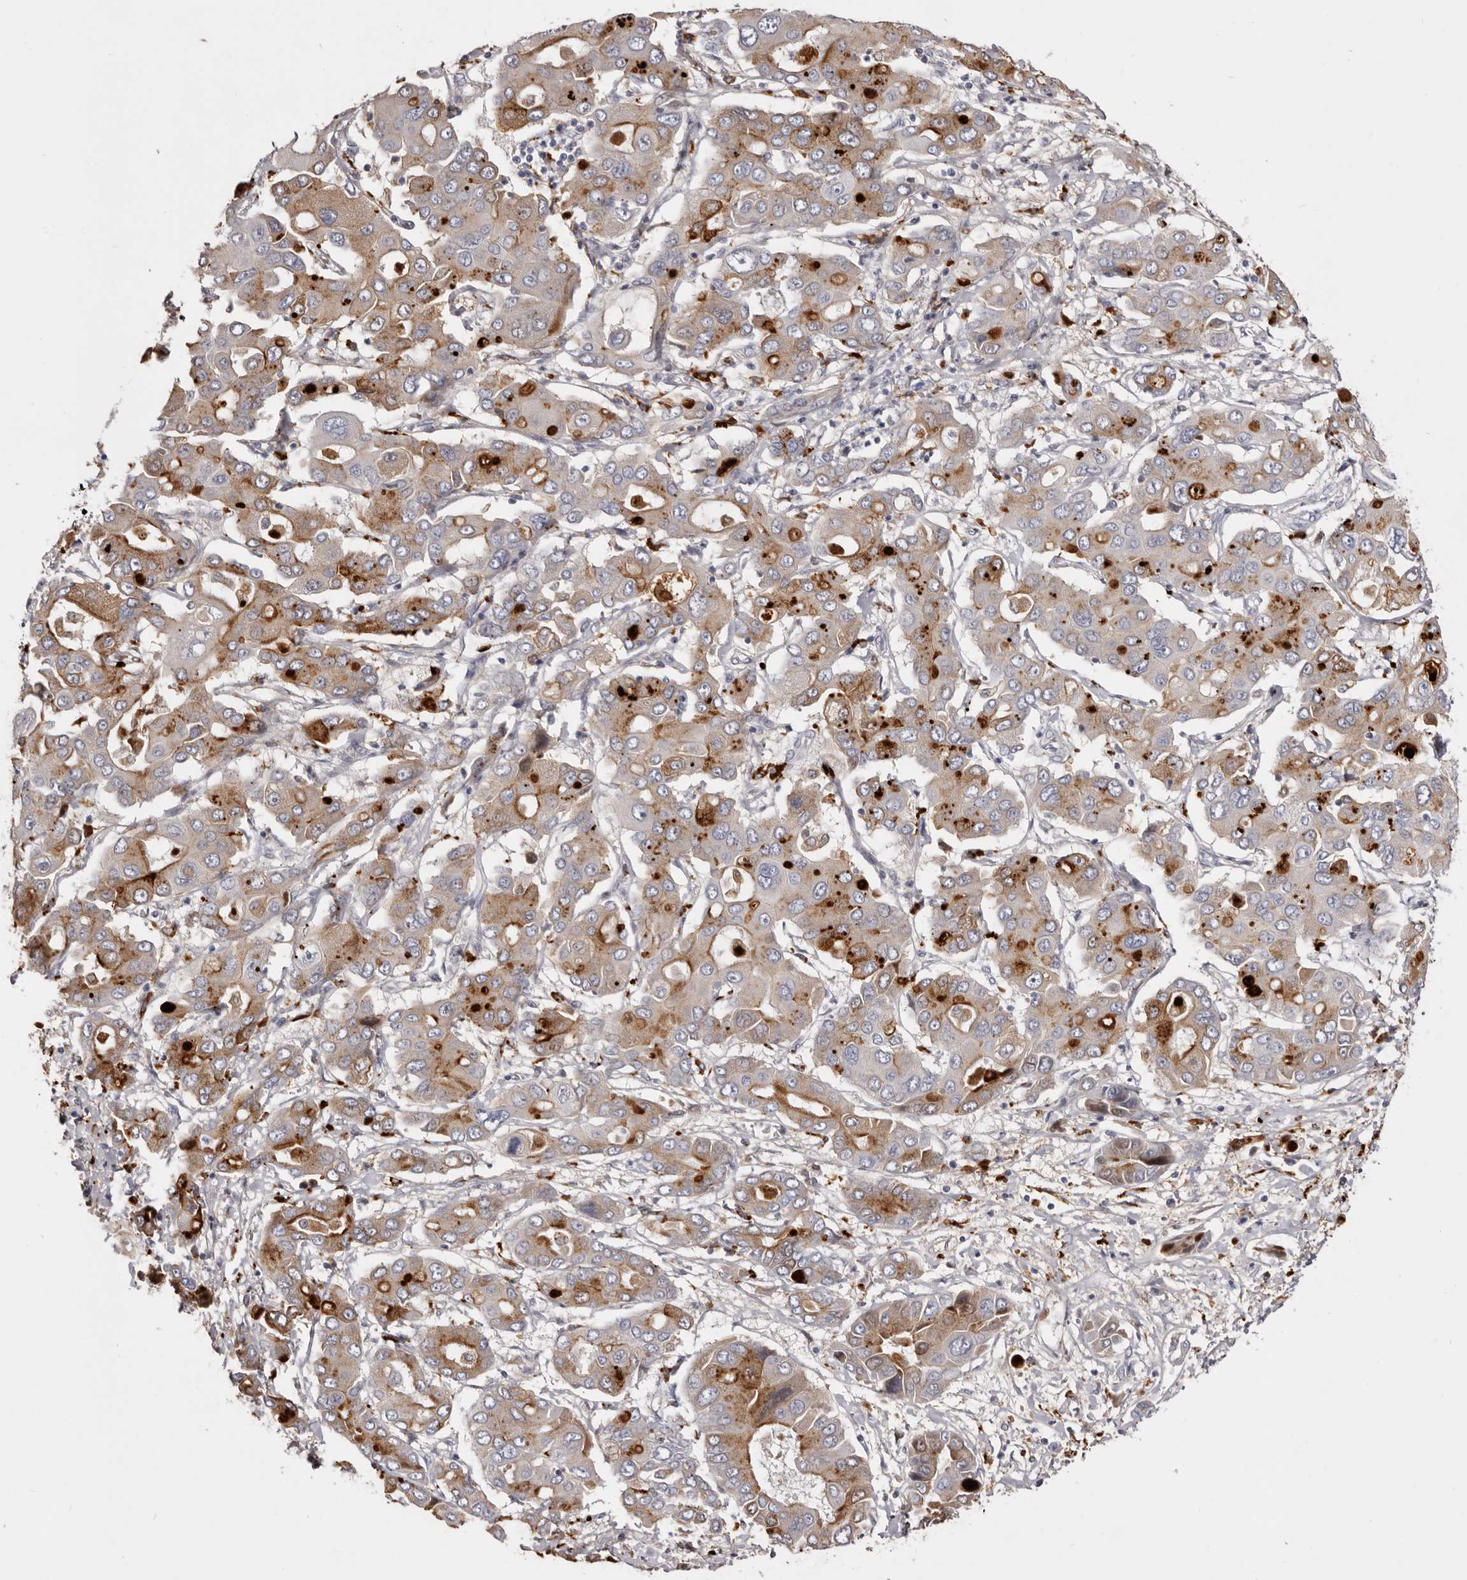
{"staining": {"intensity": "moderate", "quantity": "25%-75%", "location": "cytoplasmic/membranous"}, "tissue": "liver cancer", "cell_type": "Tumor cells", "image_type": "cancer", "snomed": [{"axis": "morphology", "description": "Cholangiocarcinoma"}, {"axis": "topography", "description": "Liver"}], "caption": "IHC micrograph of neoplastic tissue: liver cancer (cholangiocarcinoma) stained using immunohistochemistry displays medium levels of moderate protein expression localized specifically in the cytoplasmic/membranous of tumor cells, appearing as a cytoplasmic/membranous brown color.", "gene": "KLHL38", "patient": {"sex": "male", "age": 67}}